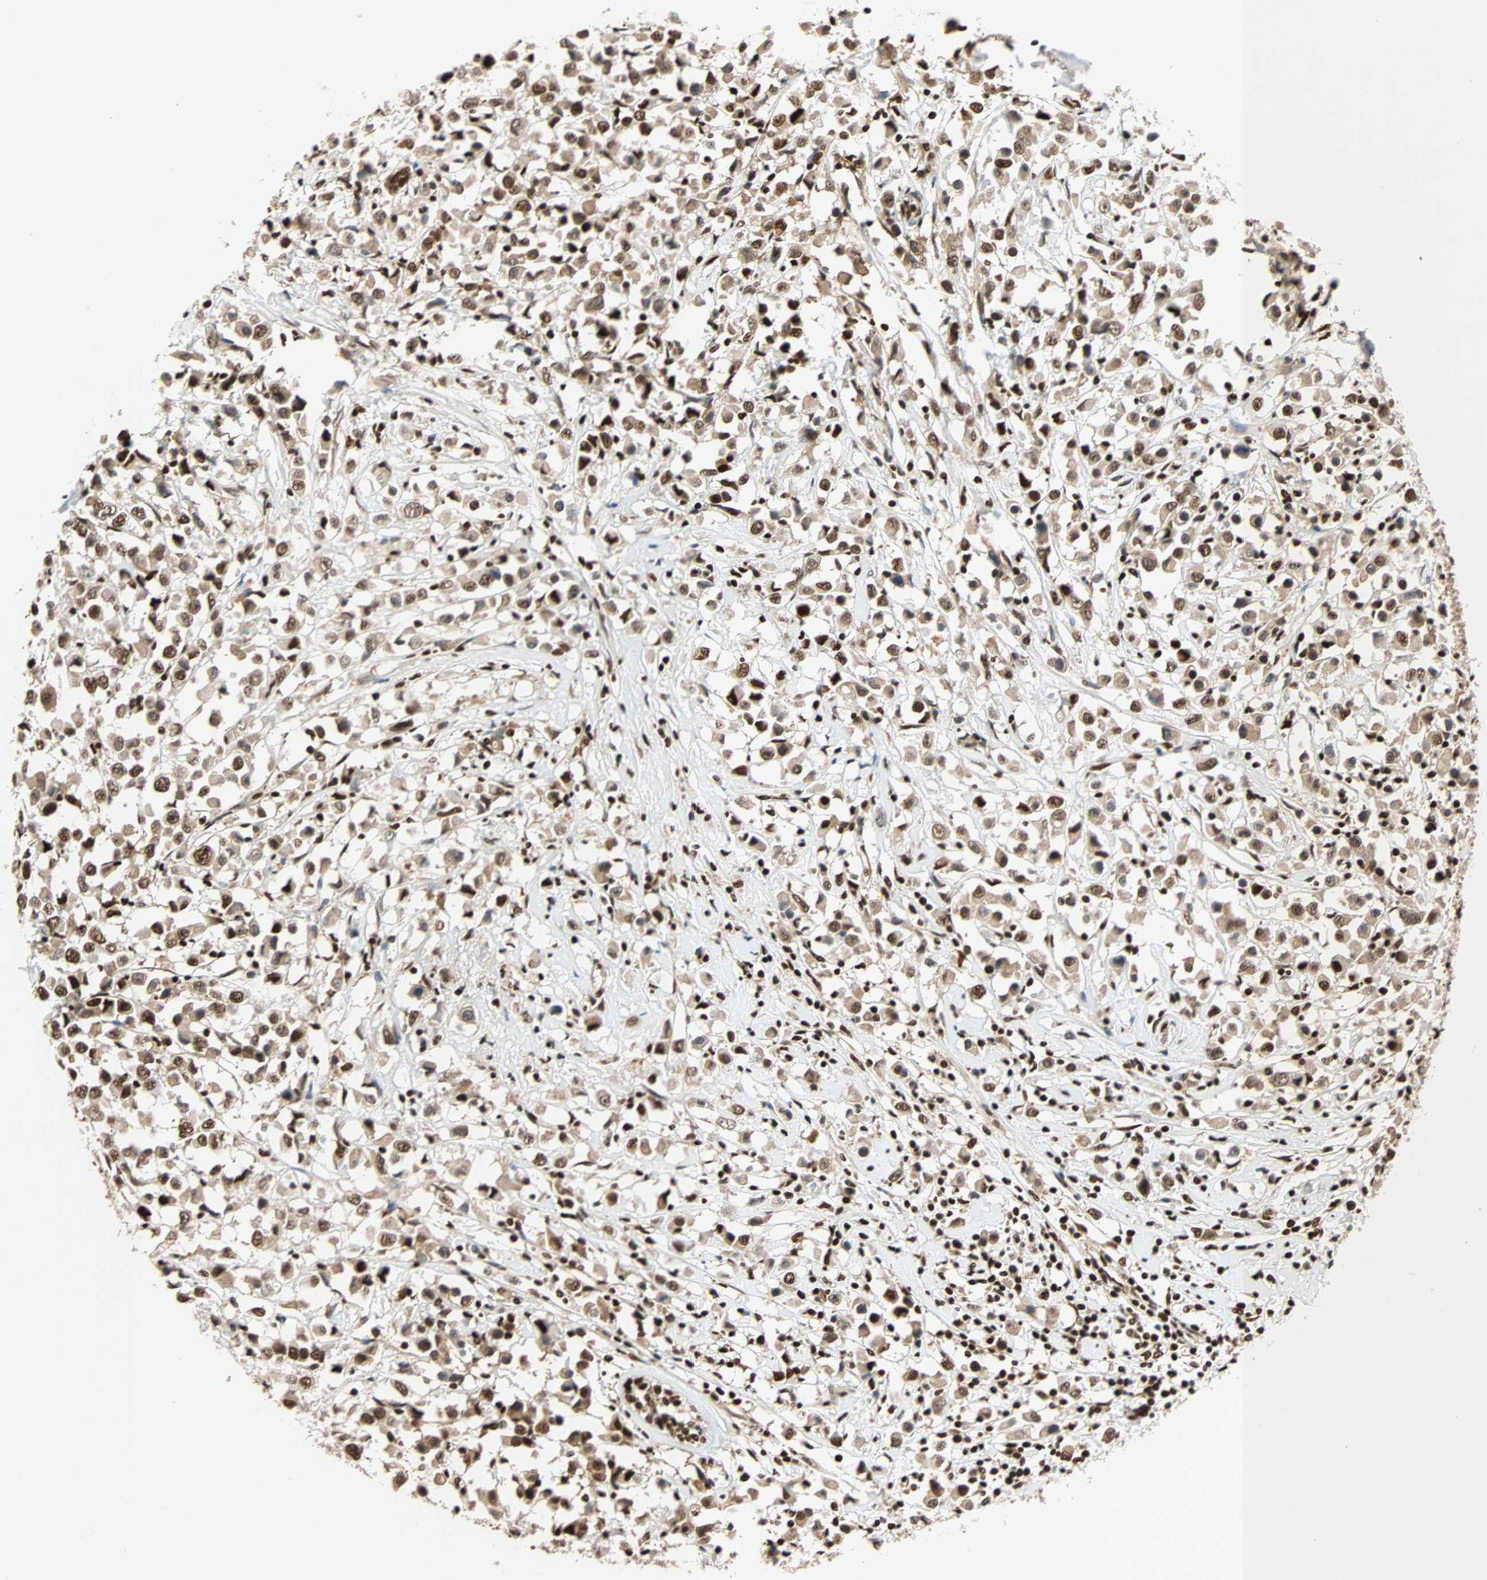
{"staining": {"intensity": "strong", "quantity": ">75%", "location": "nuclear"}, "tissue": "breast cancer", "cell_type": "Tumor cells", "image_type": "cancer", "snomed": [{"axis": "morphology", "description": "Duct carcinoma"}, {"axis": "topography", "description": "Breast"}], "caption": "Brown immunohistochemical staining in infiltrating ductal carcinoma (breast) demonstrates strong nuclear positivity in approximately >75% of tumor cells.", "gene": "CDK12", "patient": {"sex": "female", "age": 61}}